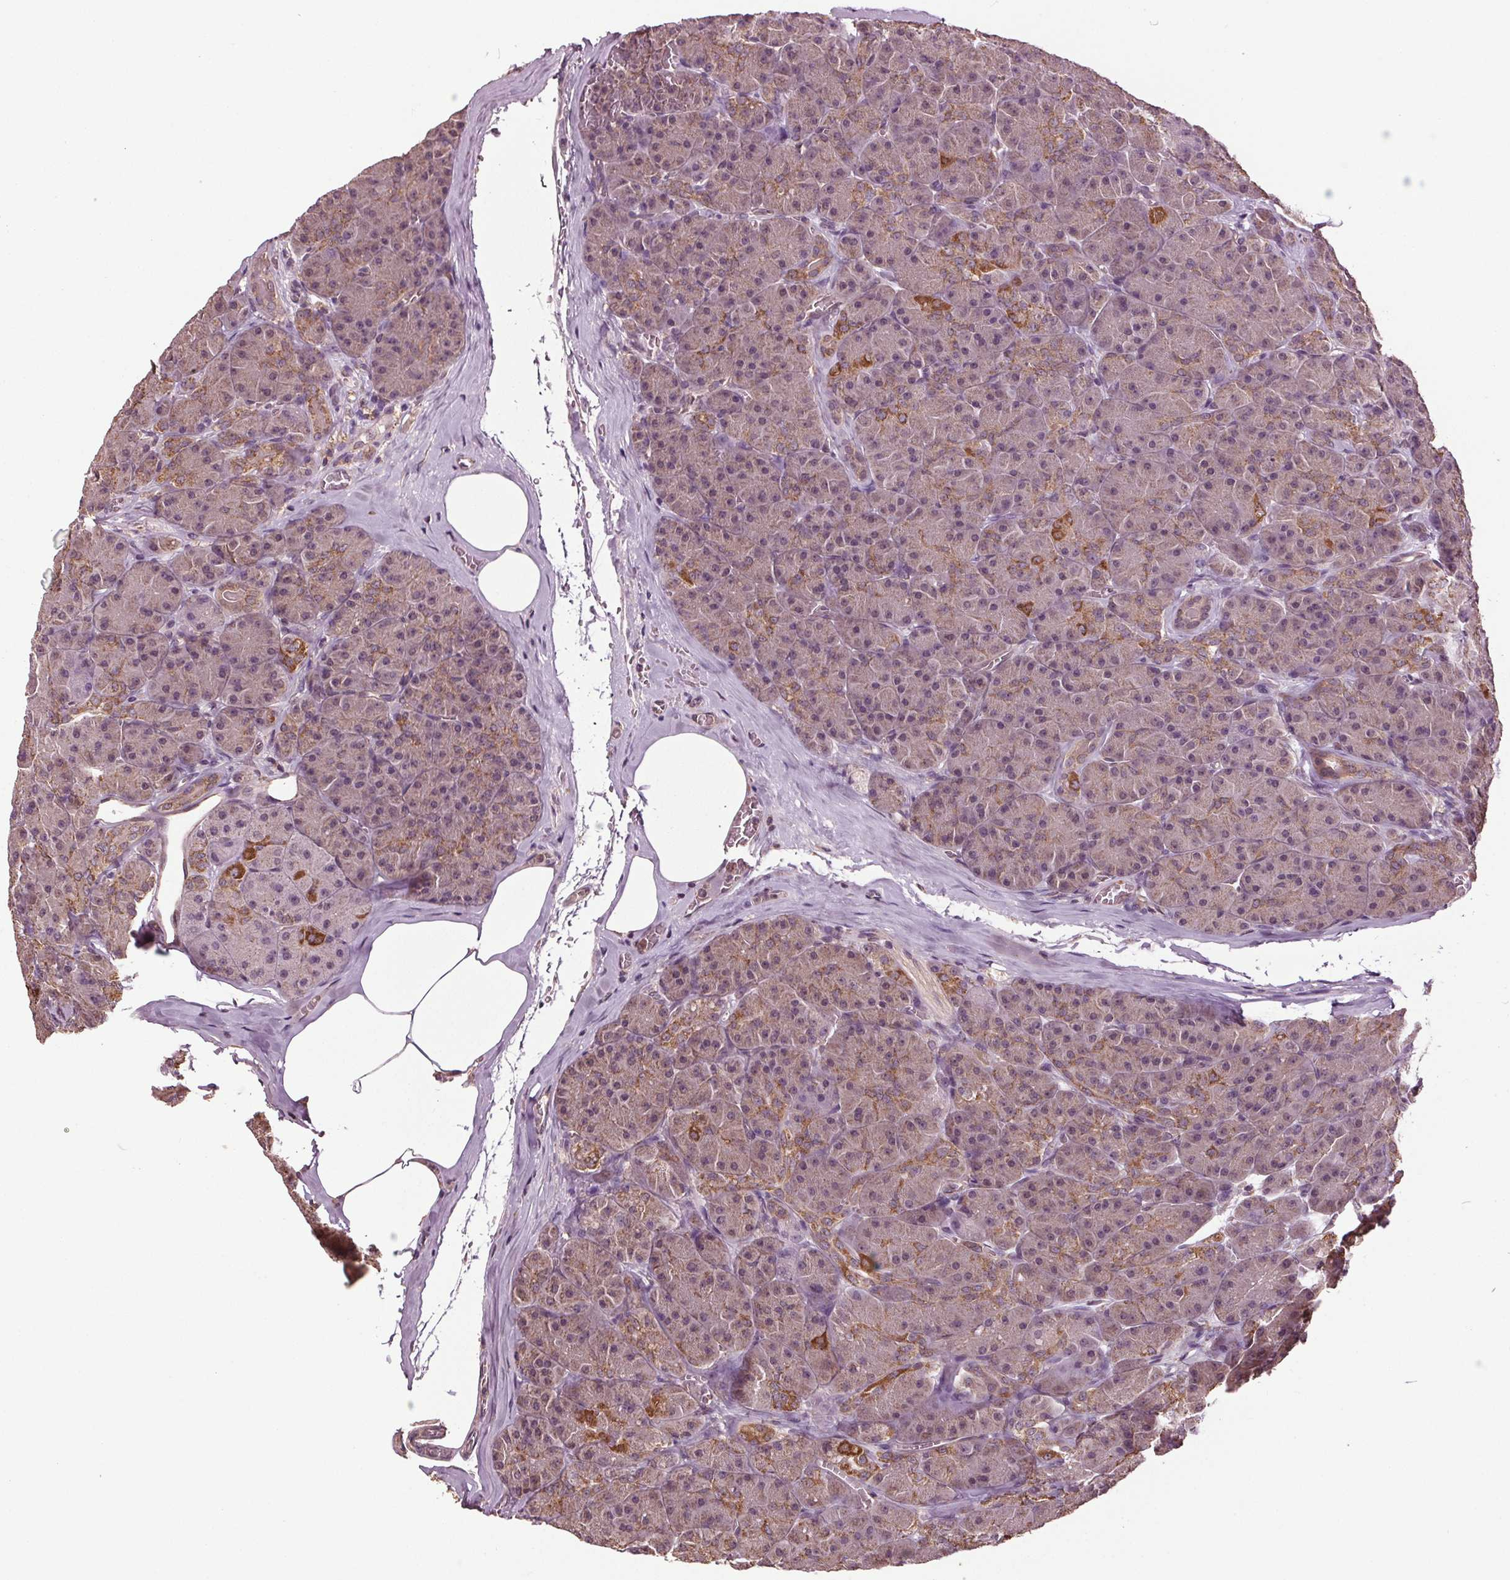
{"staining": {"intensity": "moderate", "quantity": "<25%", "location": "cytoplasmic/membranous"}, "tissue": "pancreas", "cell_type": "Exocrine glandular cells", "image_type": "normal", "snomed": [{"axis": "morphology", "description": "Normal tissue, NOS"}, {"axis": "topography", "description": "Pancreas"}], "caption": "Immunohistochemical staining of normal pancreas demonstrates moderate cytoplasmic/membranous protein staining in approximately <25% of exocrine glandular cells. (Brightfield microscopy of DAB IHC at high magnification).", "gene": "RNPEP", "patient": {"sex": "male", "age": 57}}